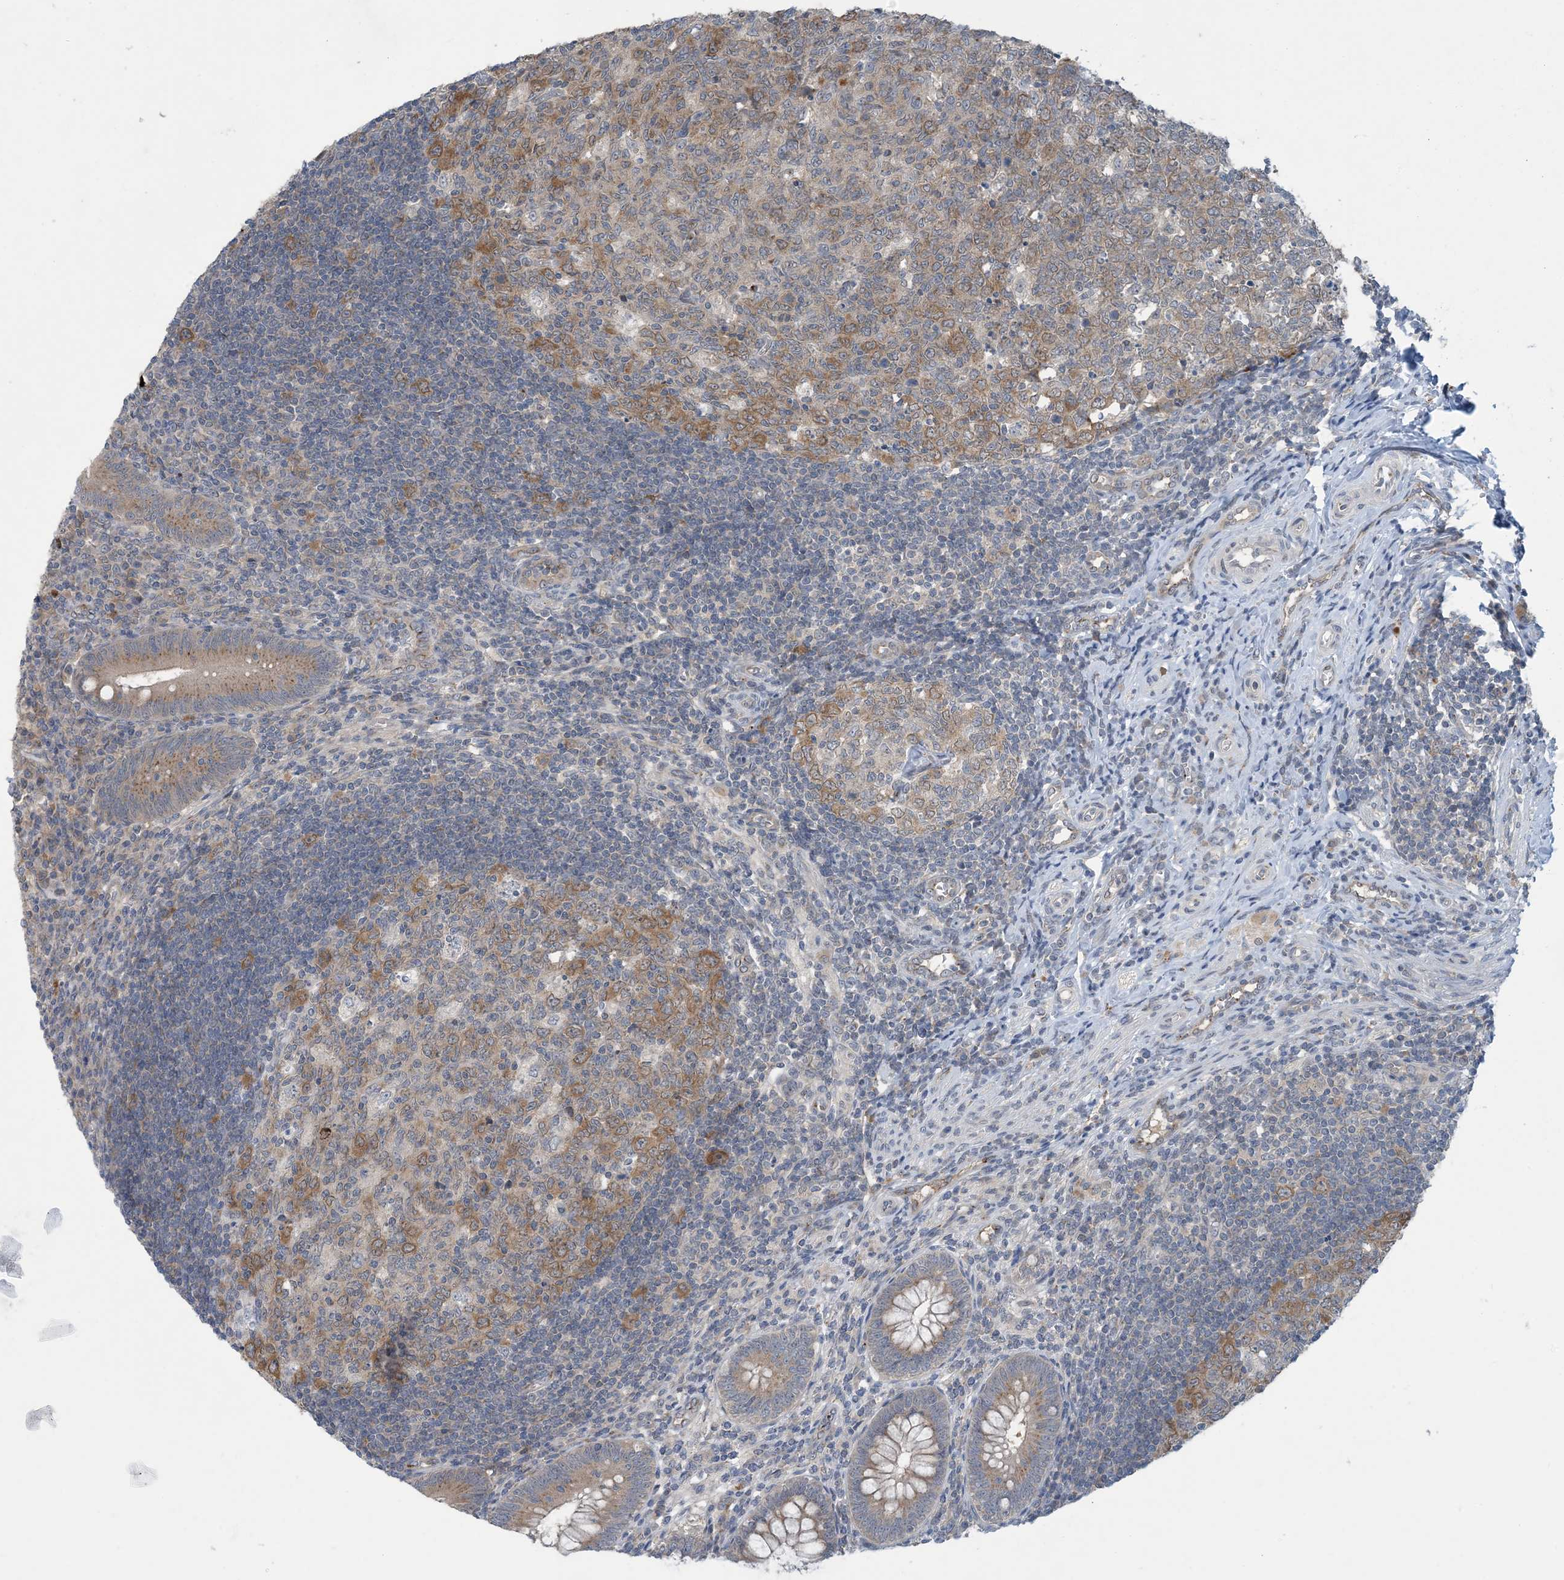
{"staining": {"intensity": "moderate", "quantity": "25%-75%", "location": "cytoplasmic/membranous"}, "tissue": "appendix", "cell_type": "Glandular cells", "image_type": "normal", "snomed": [{"axis": "morphology", "description": "Normal tissue, NOS"}, {"axis": "topography", "description": "Appendix"}], "caption": "Protein staining demonstrates moderate cytoplasmic/membranous positivity in about 25%-75% of glandular cells in unremarkable appendix.", "gene": "TINAG", "patient": {"sex": "male", "age": 14}}